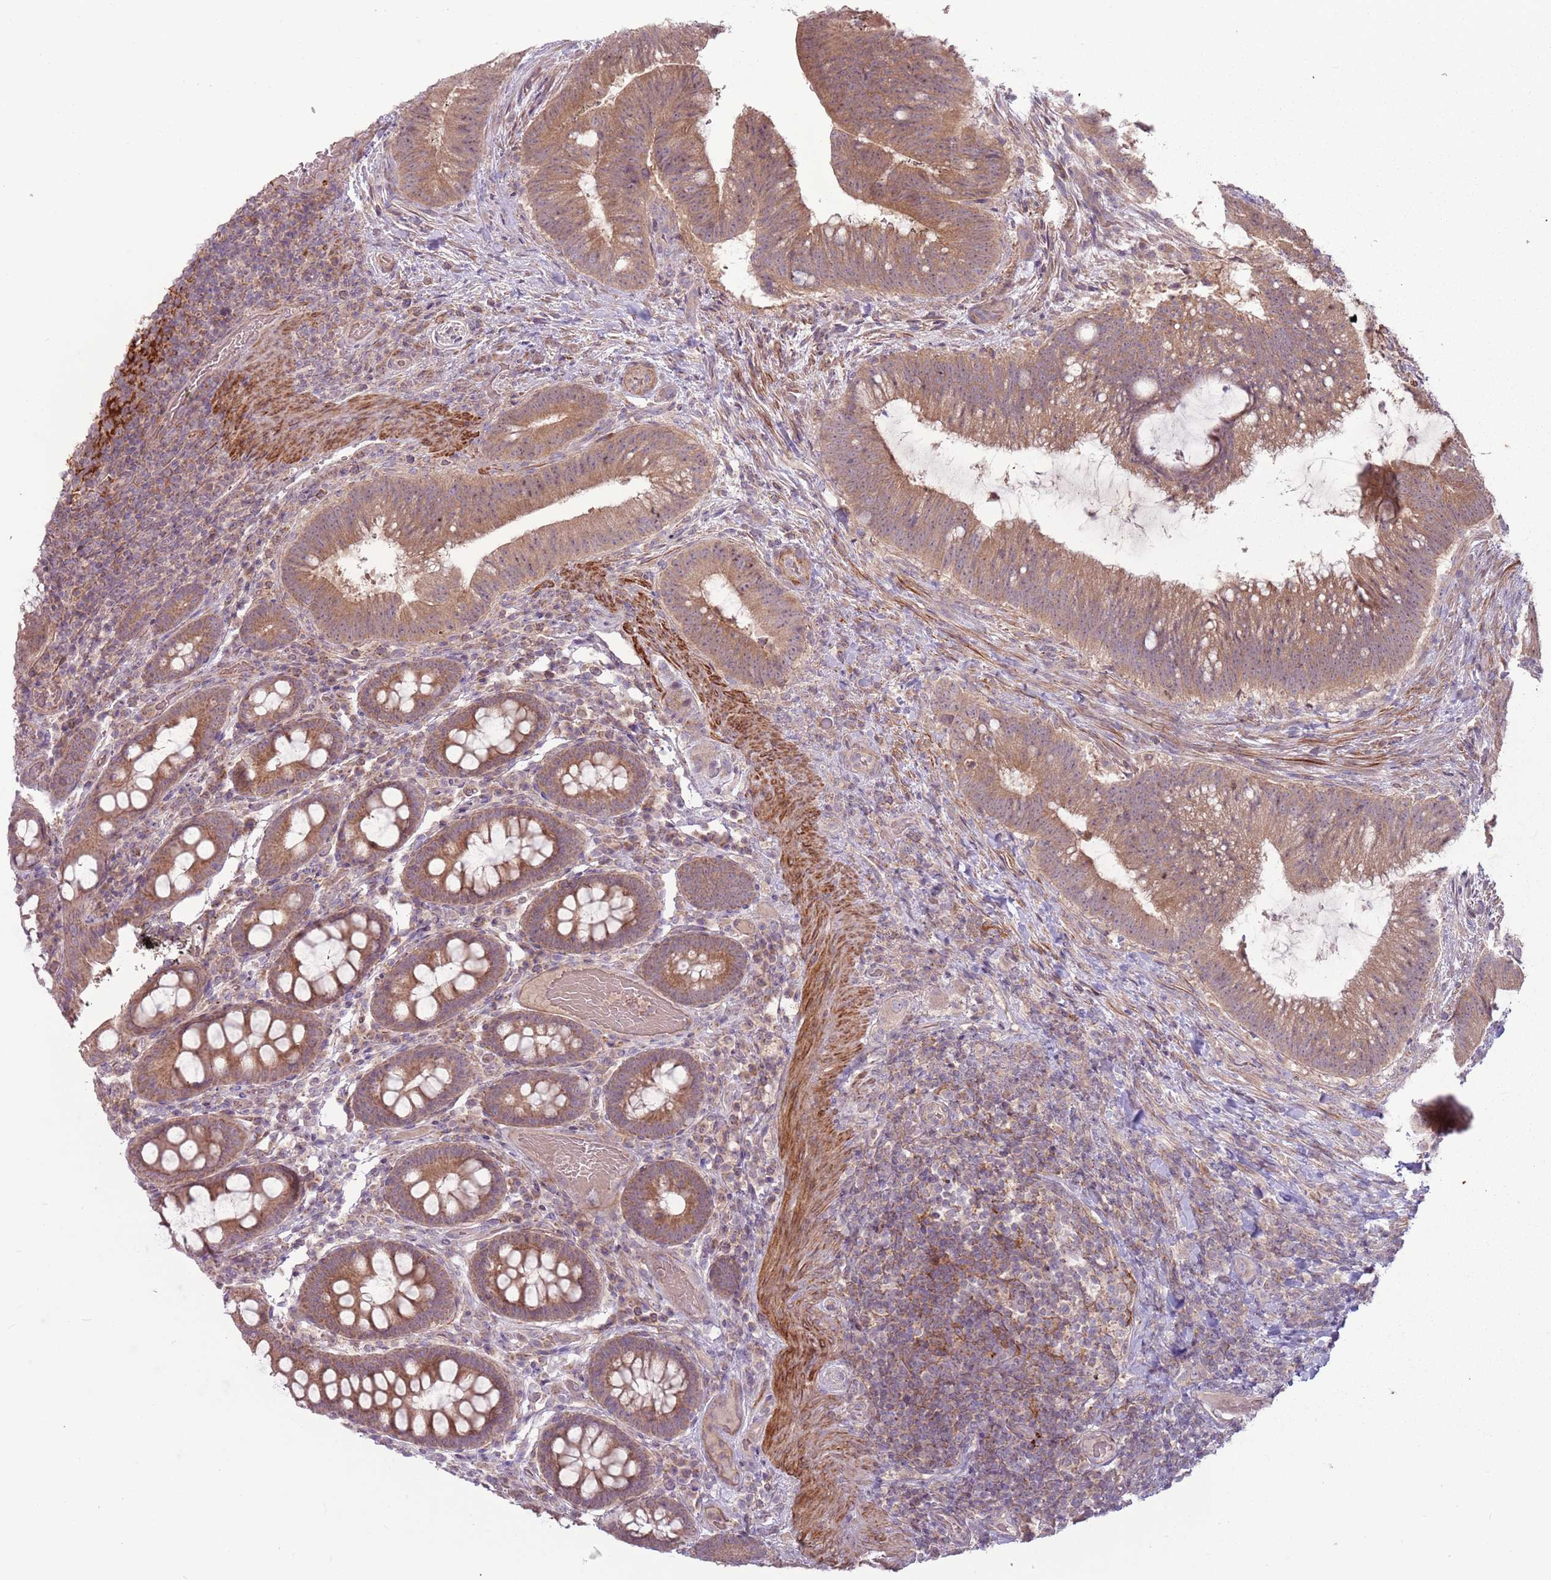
{"staining": {"intensity": "moderate", "quantity": ">75%", "location": "cytoplasmic/membranous"}, "tissue": "colorectal cancer", "cell_type": "Tumor cells", "image_type": "cancer", "snomed": [{"axis": "morphology", "description": "Adenocarcinoma, NOS"}, {"axis": "topography", "description": "Colon"}], "caption": "Immunohistochemistry (IHC) of adenocarcinoma (colorectal) reveals medium levels of moderate cytoplasmic/membranous expression in approximately >75% of tumor cells.", "gene": "DTD2", "patient": {"sex": "female", "age": 43}}